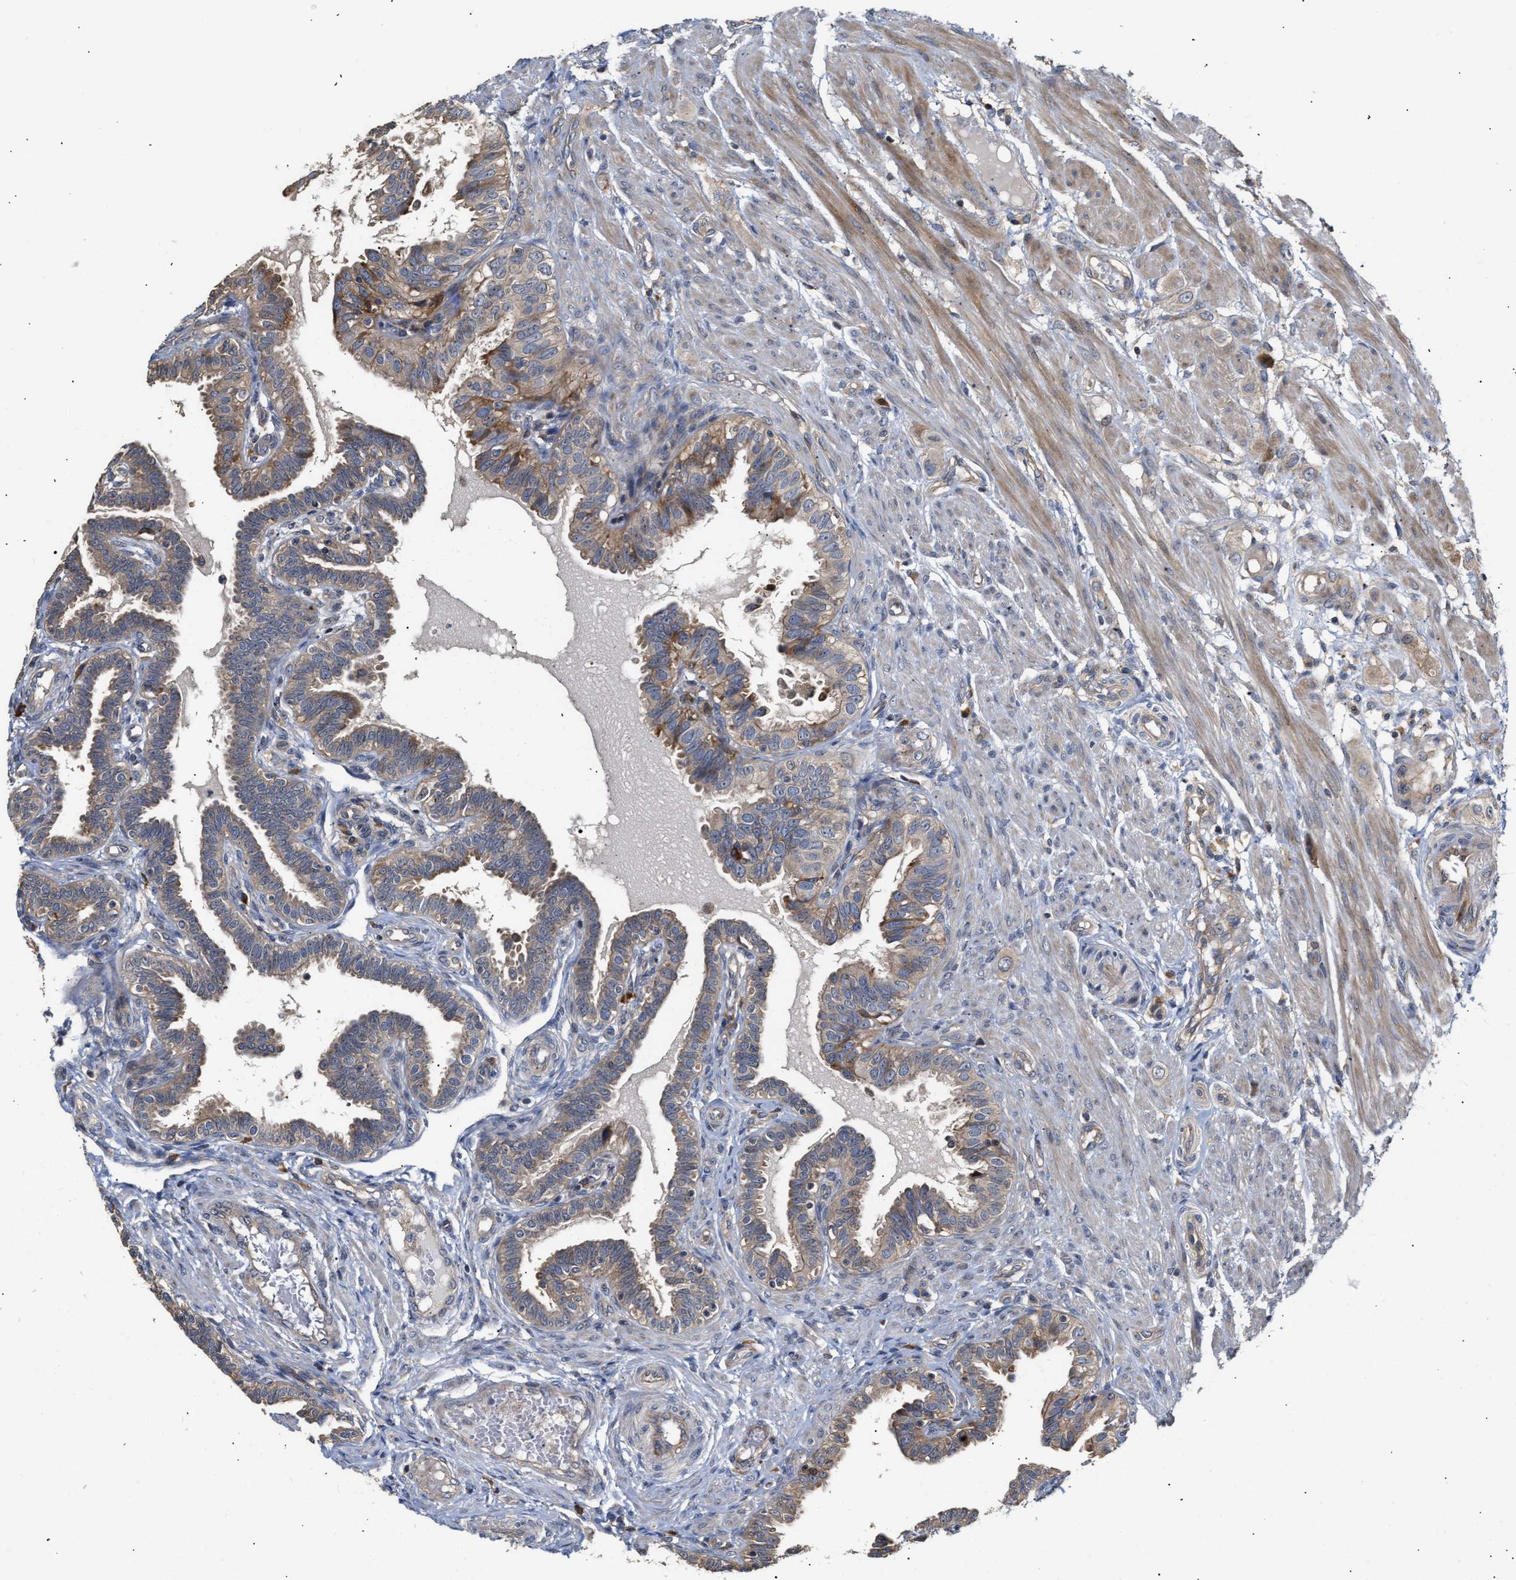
{"staining": {"intensity": "weak", "quantity": ">75%", "location": "cytoplasmic/membranous"}, "tissue": "fallopian tube", "cell_type": "Glandular cells", "image_type": "normal", "snomed": [{"axis": "morphology", "description": "Normal tissue, NOS"}, {"axis": "topography", "description": "Fallopian tube"}, {"axis": "topography", "description": "Placenta"}], "caption": "An image of fallopian tube stained for a protein reveals weak cytoplasmic/membranous brown staining in glandular cells. Using DAB (brown) and hematoxylin (blue) stains, captured at high magnification using brightfield microscopy.", "gene": "CLIP2", "patient": {"sex": "female", "age": 34}}